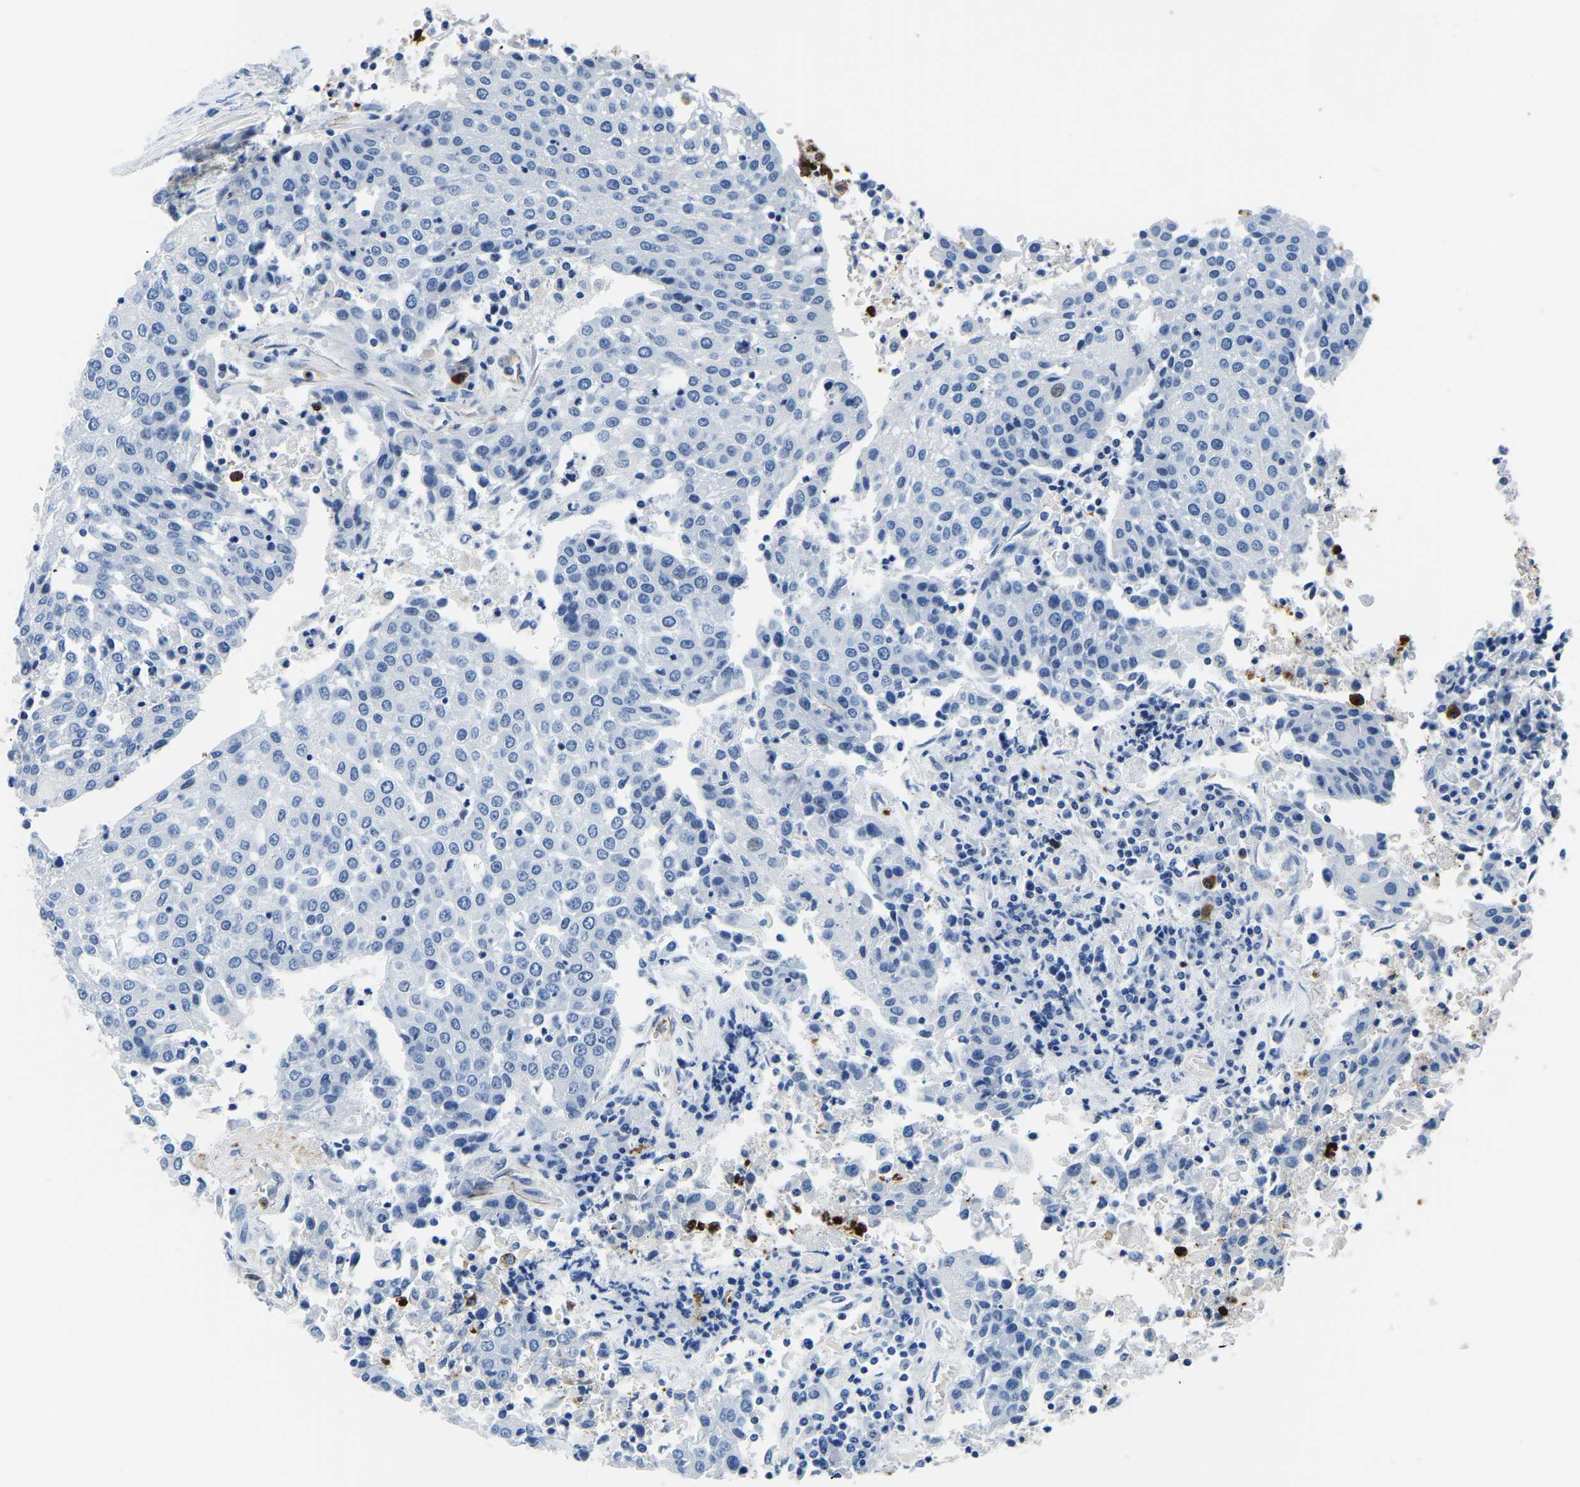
{"staining": {"intensity": "negative", "quantity": "none", "location": "none"}, "tissue": "urothelial cancer", "cell_type": "Tumor cells", "image_type": "cancer", "snomed": [{"axis": "morphology", "description": "Urothelial carcinoma, High grade"}, {"axis": "topography", "description": "Urinary bladder"}], "caption": "Immunohistochemistry (IHC) image of neoplastic tissue: urothelial cancer stained with DAB reveals no significant protein expression in tumor cells. (IHC, brightfield microscopy, high magnification).", "gene": "MS4A3", "patient": {"sex": "female", "age": 85}}